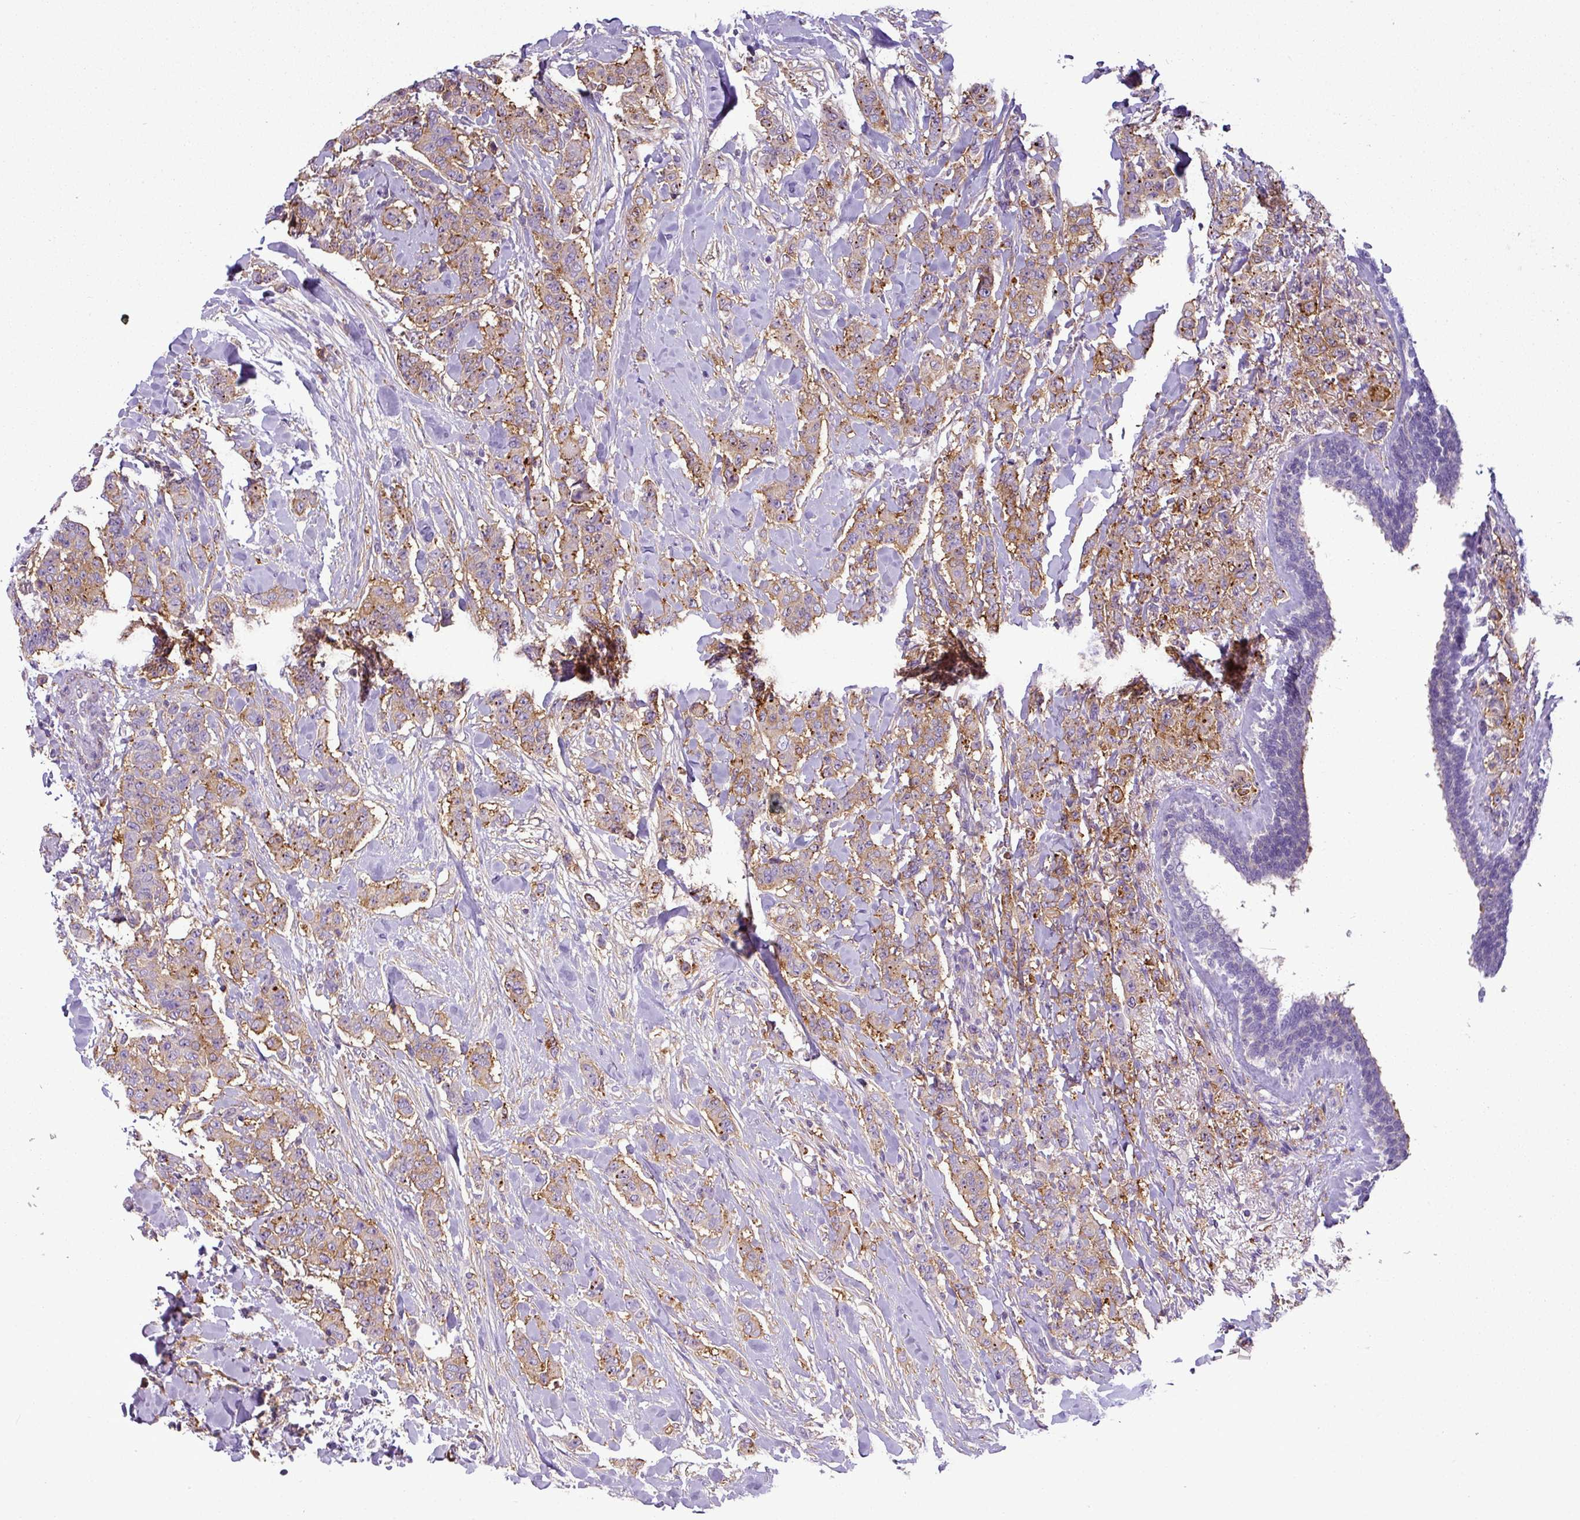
{"staining": {"intensity": "weak", "quantity": ">75%", "location": "cytoplasmic/membranous"}, "tissue": "breast cancer", "cell_type": "Tumor cells", "image_type": "cancer", "snomed": [{"axis": "morphology", "description": "Duct carcinoma"}, {"axis": "topography", "description": "Breast"}], "caption": "High-power microscopy captured an immunohistochemistry histopathology image of breast invasive ductal carcinoma, revealing weak cytoplasmic/membranous staining in about >75% of tumor cells. Using DAB (3,3'-diaminobenzidine) (brown) and hematoxylin (blue) stains, captured at high magnification using brightfield microscopy.", "gene": "XNDC1N", "patient": {"sex": "female", "age": 40}}